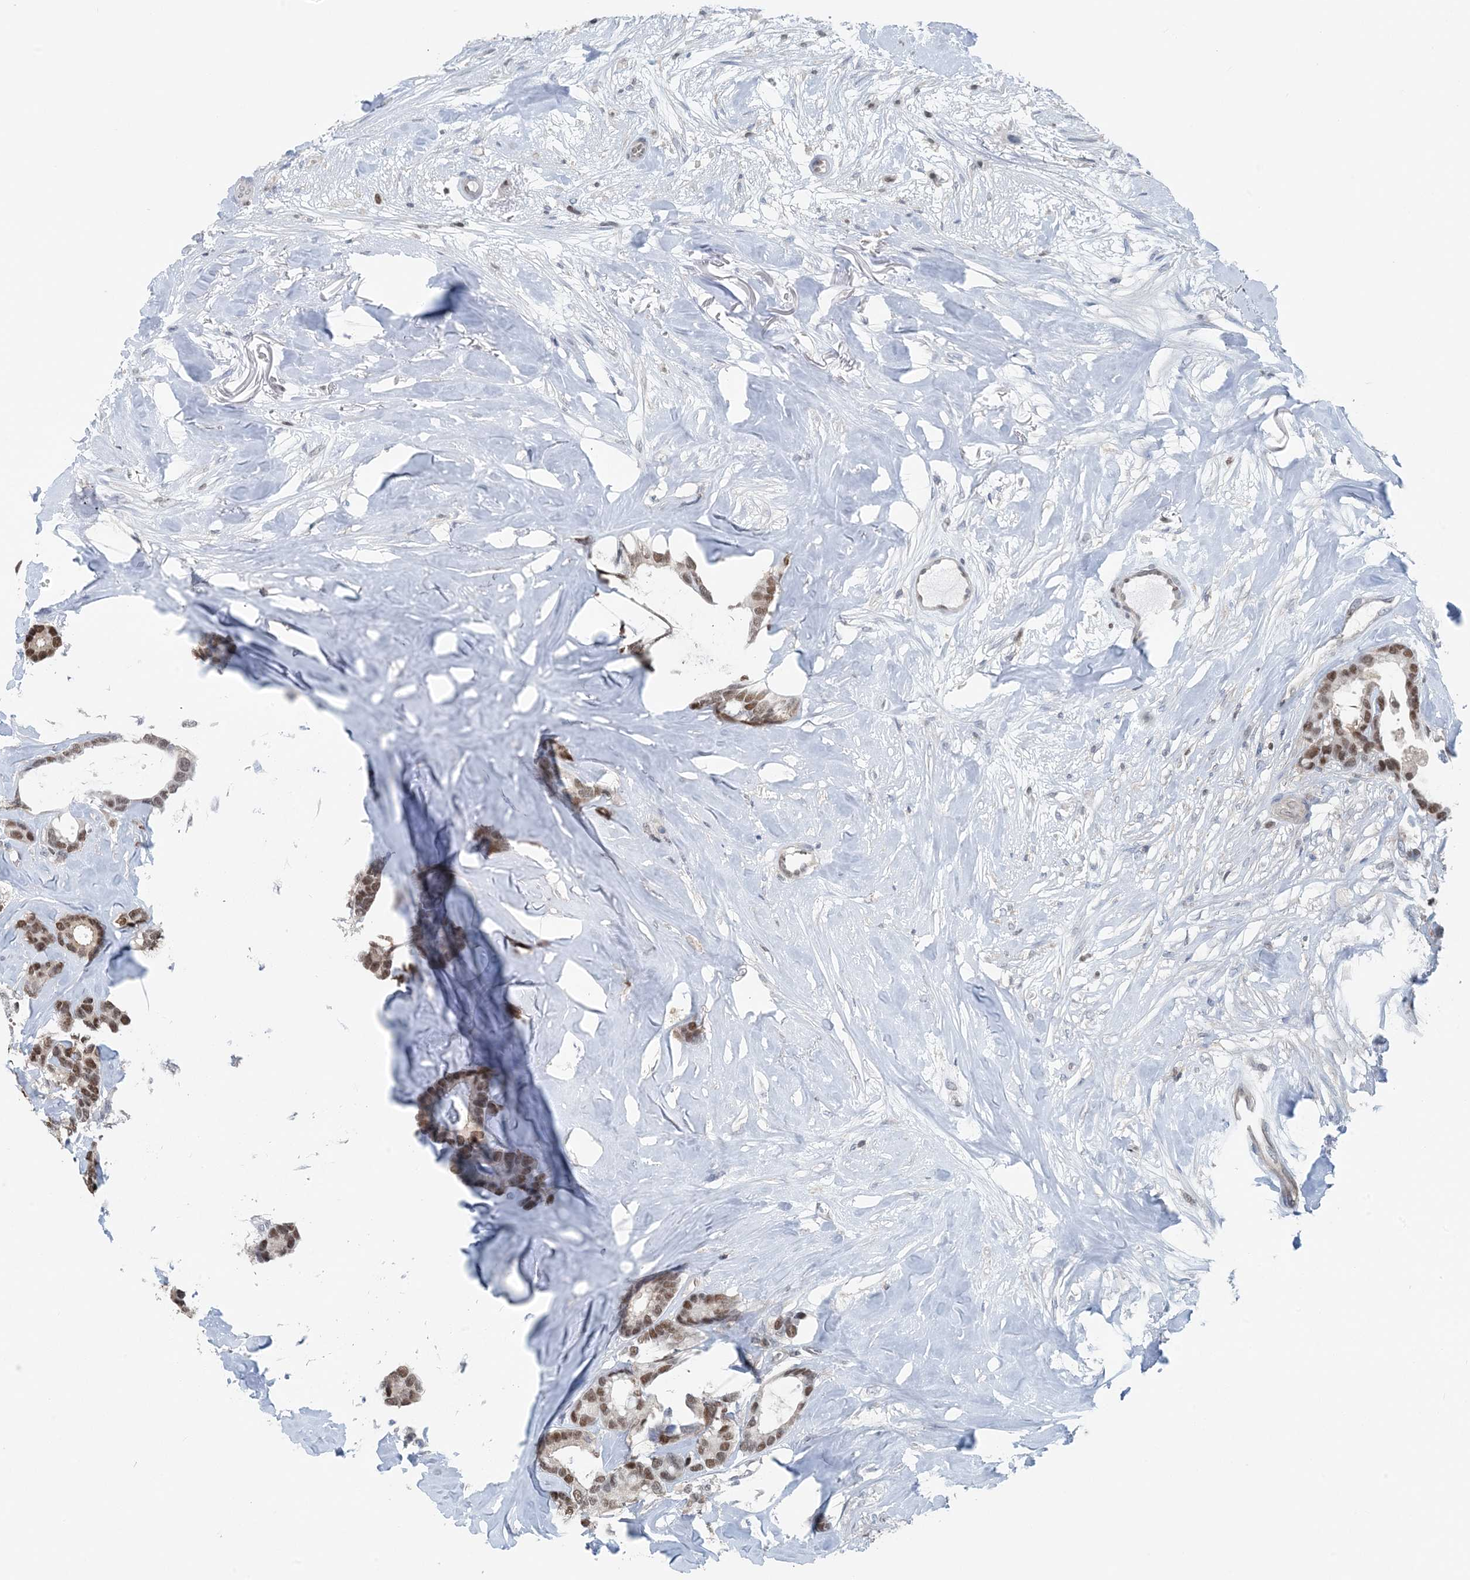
{"staining": {"intensity": "moderate", "quantity": ">75%", "location": "nuclear"}, "tissue": "breast cancer", "cell_type": "Tumor cells", "image_type": "cancer", "snomed": [{"axis": "morphology", "description": "Duct carcinoma"}, {"axis": "topography", "description": "Breast"}], "caption": "Moderate nuclear staining for a protein is identified in about >75% of tumor cells of breast cancer using immunohistochemistry.", "gene": "HIKESHI", "patient": {"sex": "female", "age": 87}}